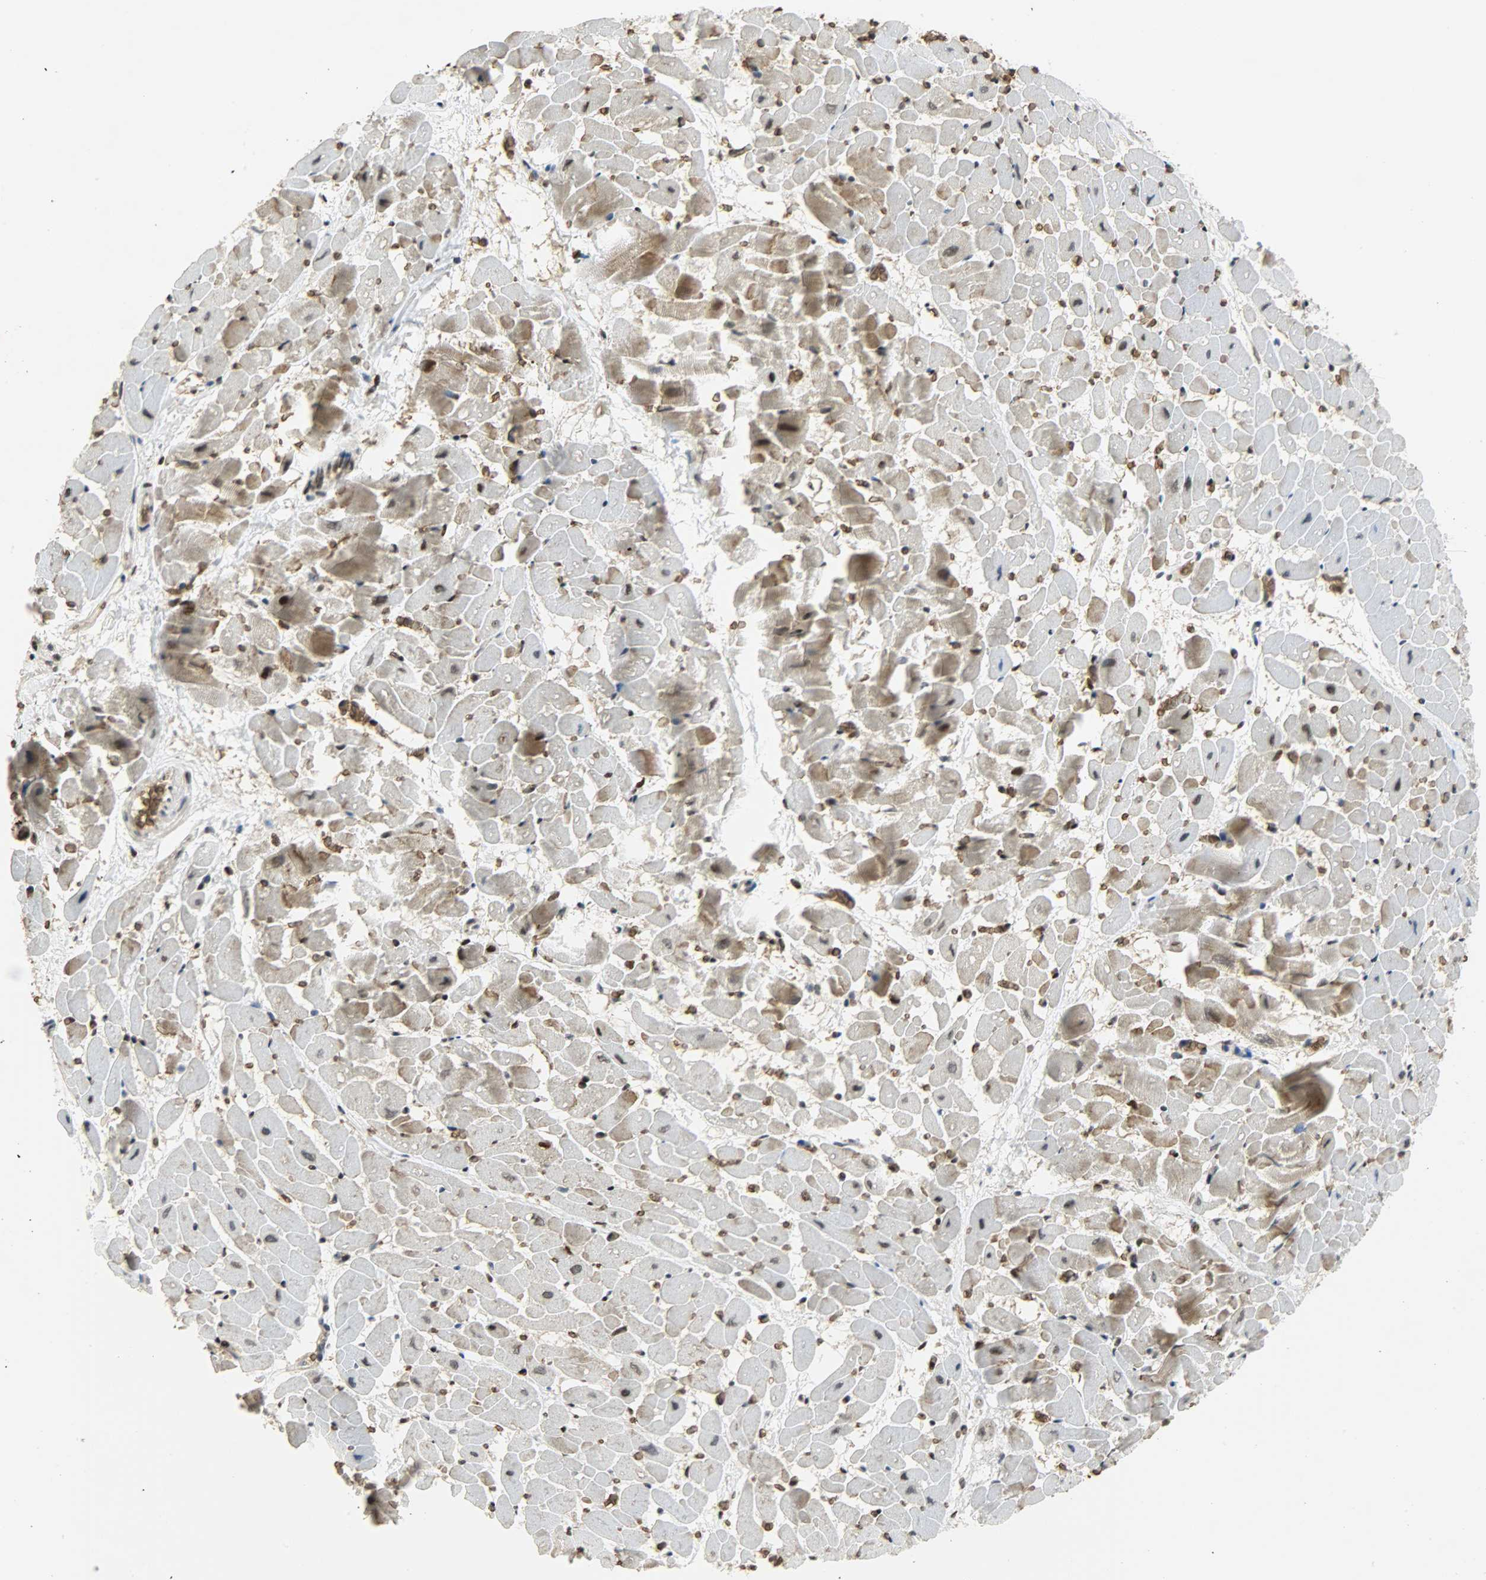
{"staining": {"intensity": "moderate", "quantity": ">75%", "location": "cytoplasmic/membranous,nuclear"}, "tissue": "heart muscle", "cell_type": "Cardiomyocytes", "image_type": "normal", "snomed": [{"axis": "morphology", "description": "Normal tissue, NOS"}, {"axis": "topography", "description": "Heart"}], "caption": "This photomicrograph exhibits benign heart muscle stained with immunohistochemistry (IHC) to label a protein in brown. The cytoplasmic/membranous,nuclear of cardiomyocytes show moderate positivity for the protein. Nuclei are counter-stained blue.", "gene": "SNAI1", "patient": {"sex": "male", "age": 45}}